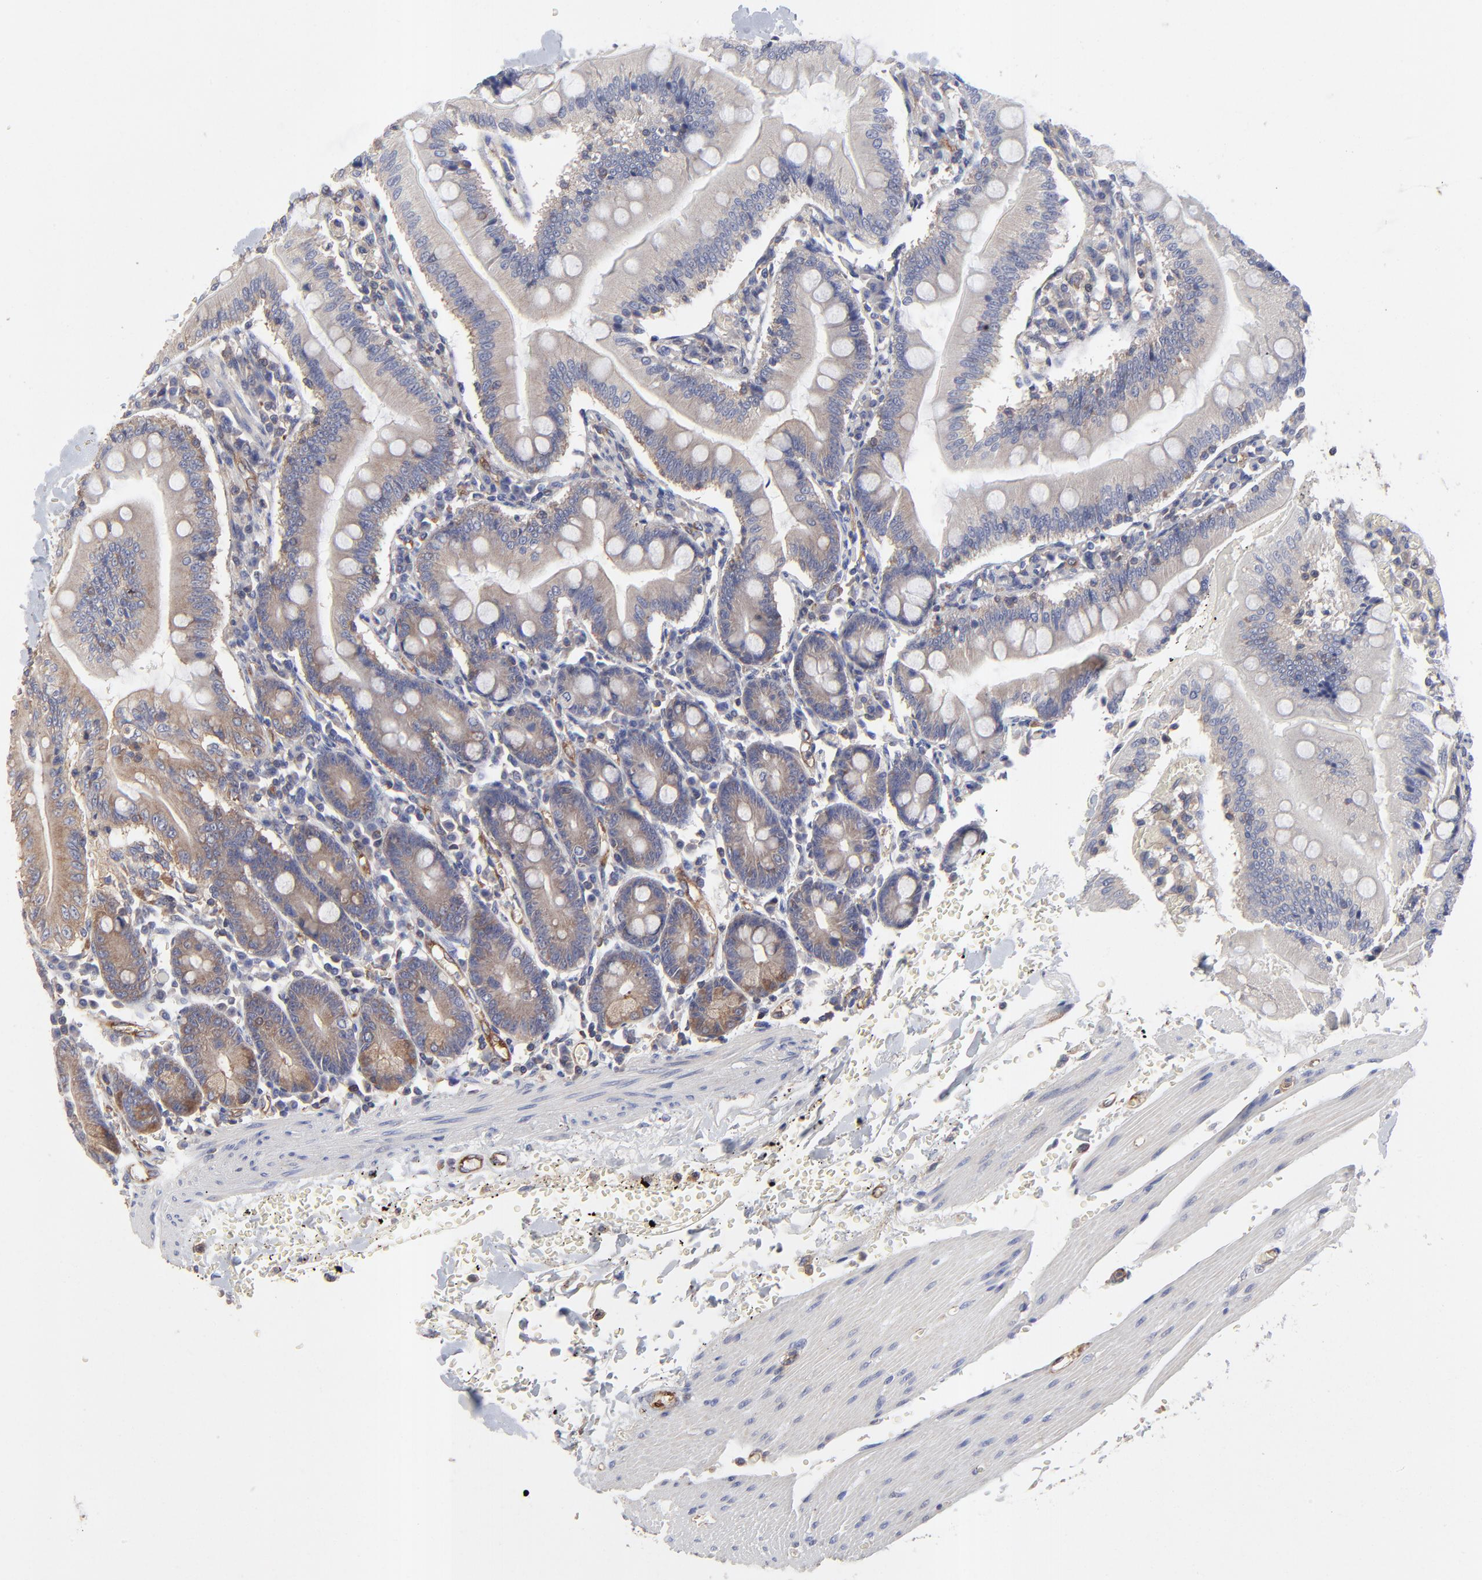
{"staining": {"intensity": "weak", "quantity": "25%-75%", "location": "cytoplasmic/membranous"}, "tissue": "small intestine", "cell_type": "Glandular cells", "image_type": "normal", "snomed": [{"axis": "morphology", "description": "Normal tissue, NOS"}, {"axis": "topography", "description": "Small intestine"}], "caption": "Protein expression analysis of normal human small intestine reveals weak cytoplasmic/membranous expression in about 25%-75% of glandular cells.", "gene": "SULF2", "patient": {"sex": "male", "age": 71}}